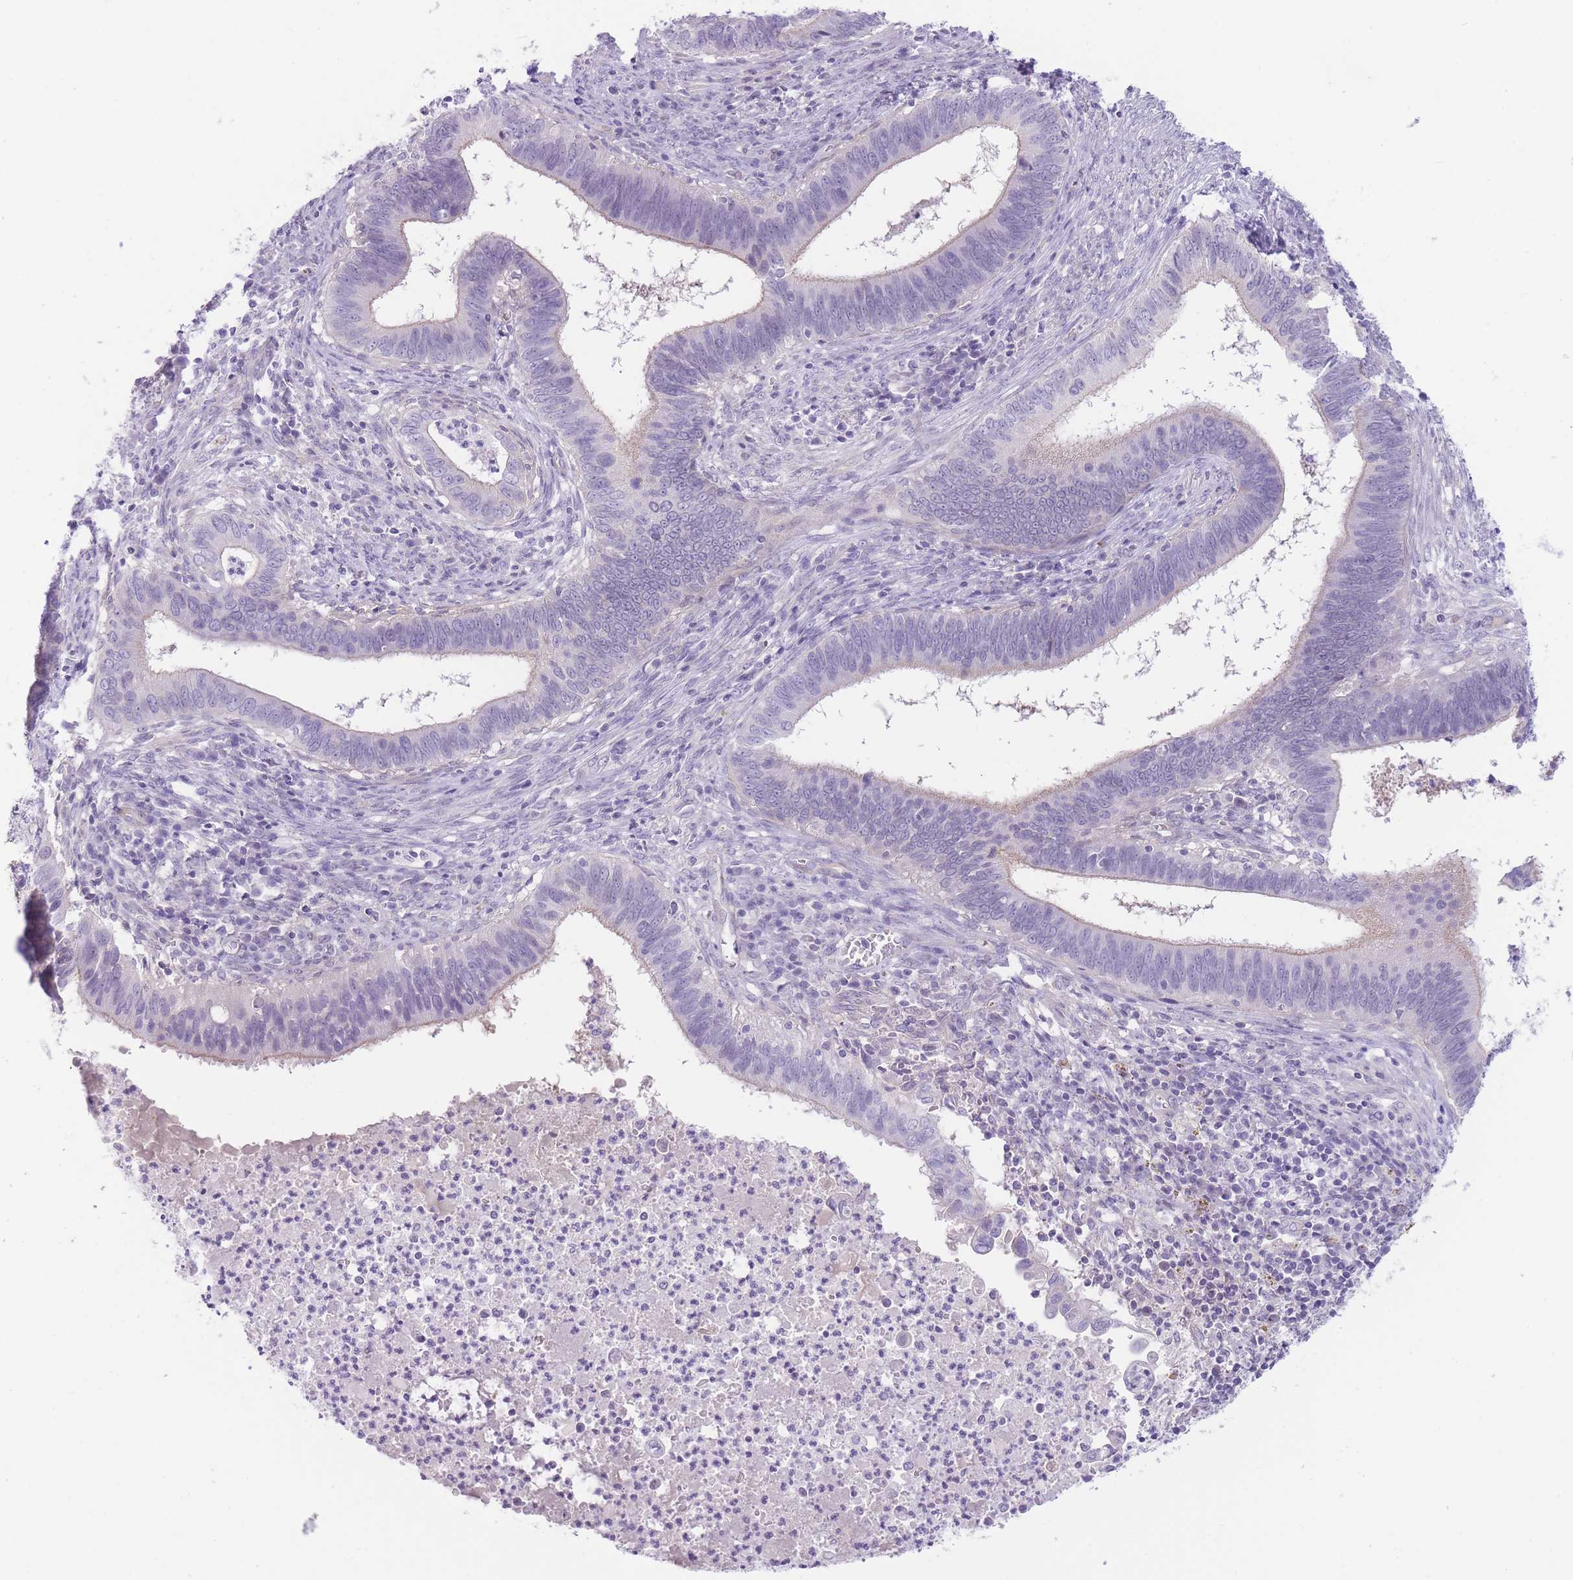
{"staining": {"intensity": "negative", "quantity": "none", "location": "none"}, "tissue": "cervical cancer", "cell_type": "Tumor cells", "image_type": "cancer", "snomed": [{"axis": "morphology", "description": "Adenocarcinoma, NOS"}, {"axis": "topography", "description": "Cervix"}], "caption": "Cervical cancer was stained to show a protein in brown. There is no significant expression in tumor cells.", "gene": "OR11H12", "patient": {"sex": "female", "age": 42}}